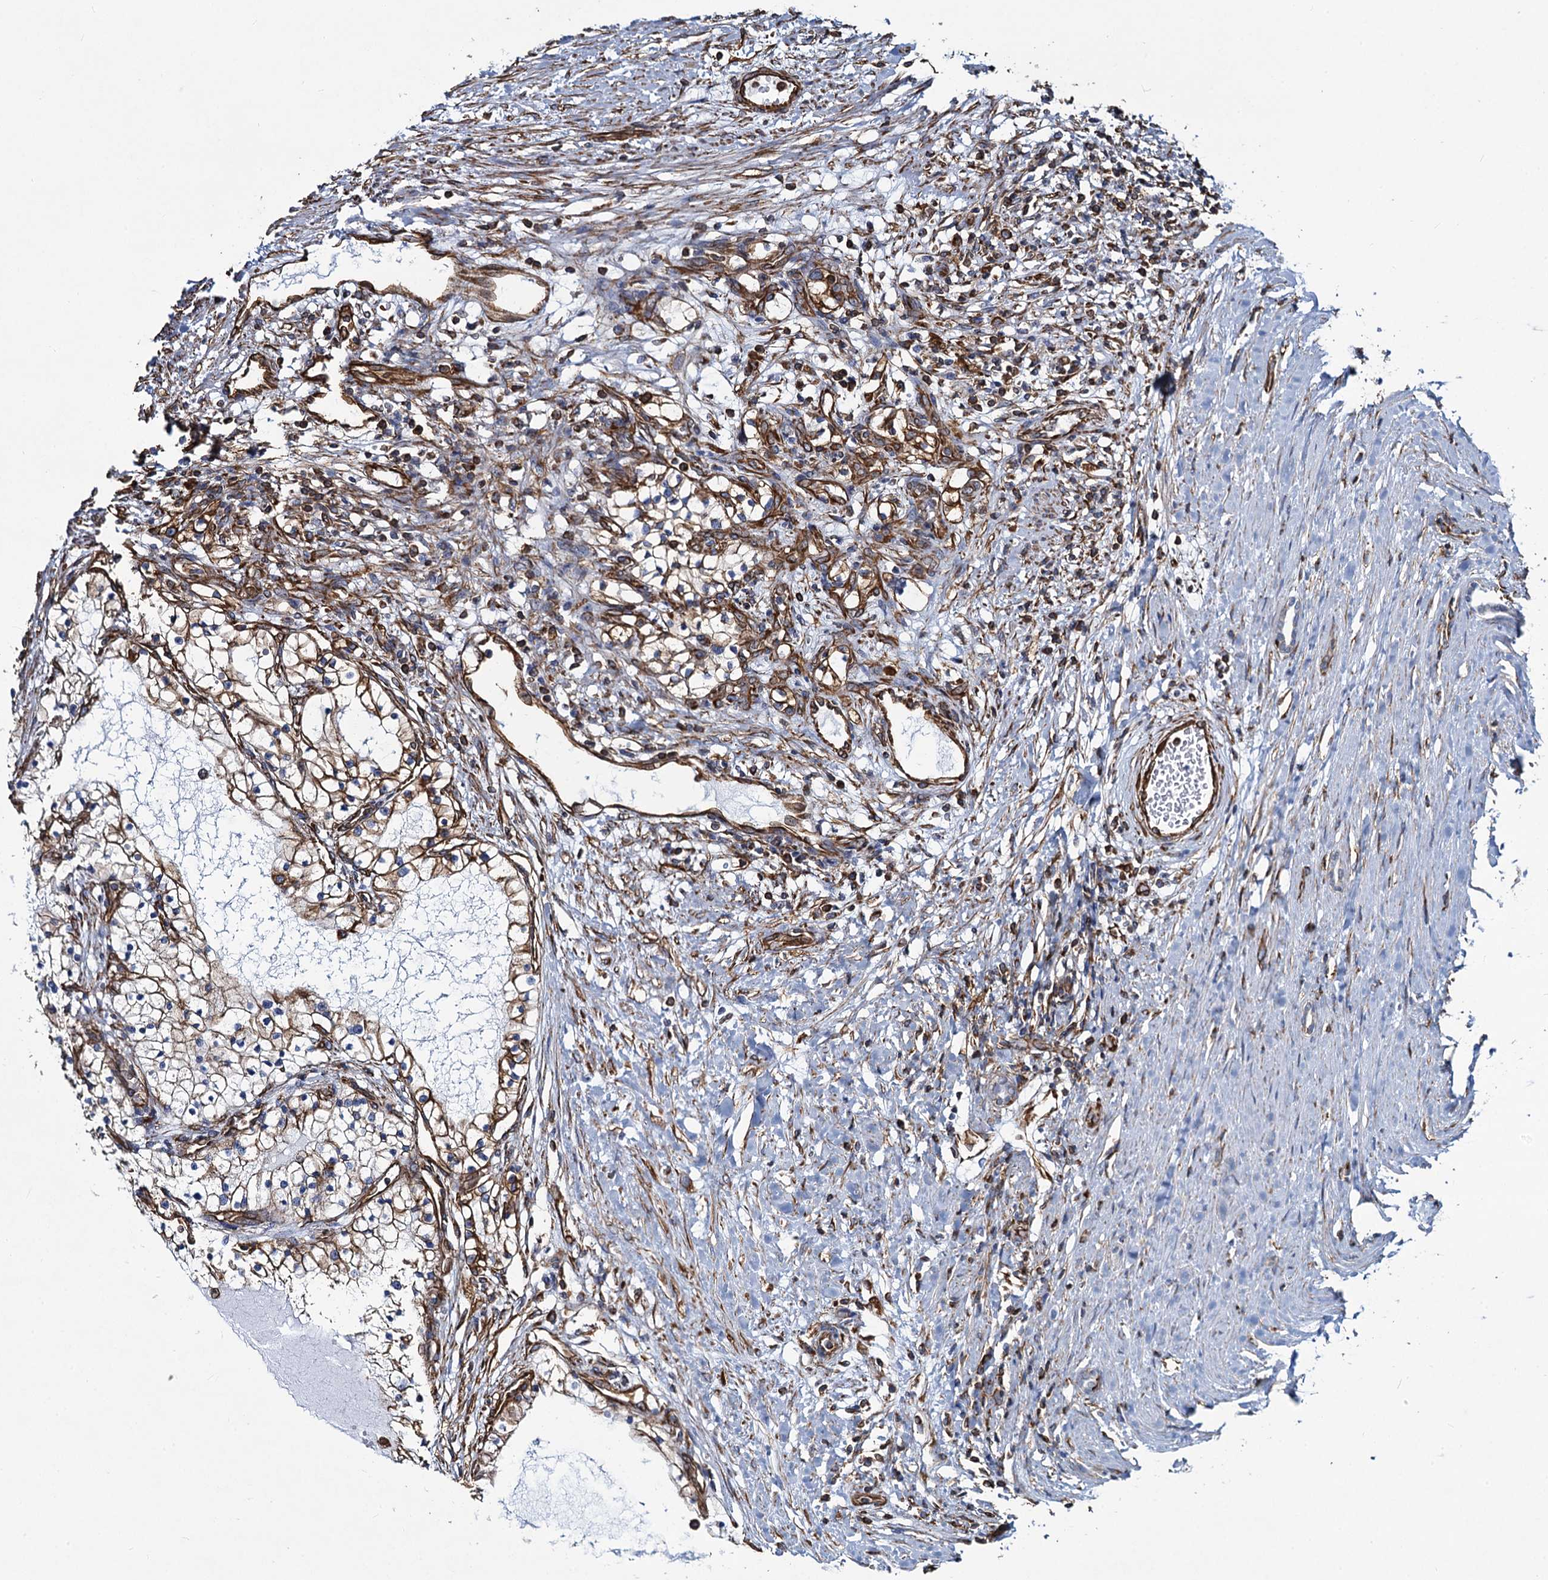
{"staining": {"intensity": "moderate", "quantity": "25%-75%", "location": "cytoplasmic/membranous"}, "tissue": "renal cancer", "cell_type": "Tumor cells", "image_type": "cancer", "snomed": [{"axis": "morphology", "description": "Normal tissue, NOS"}, {"axis": "morphology", "description": "Adenocarcinoma, NOS"}, {"axis": "topography", "description": "Kidney"}], "caption": "The immunohistochemical stain shows moderate cytoplasmic/membranous positivity in tumor cells of renal cancer tissue.", "gene": "PGM2", "patient": {"sex": "male", "age": 68}}